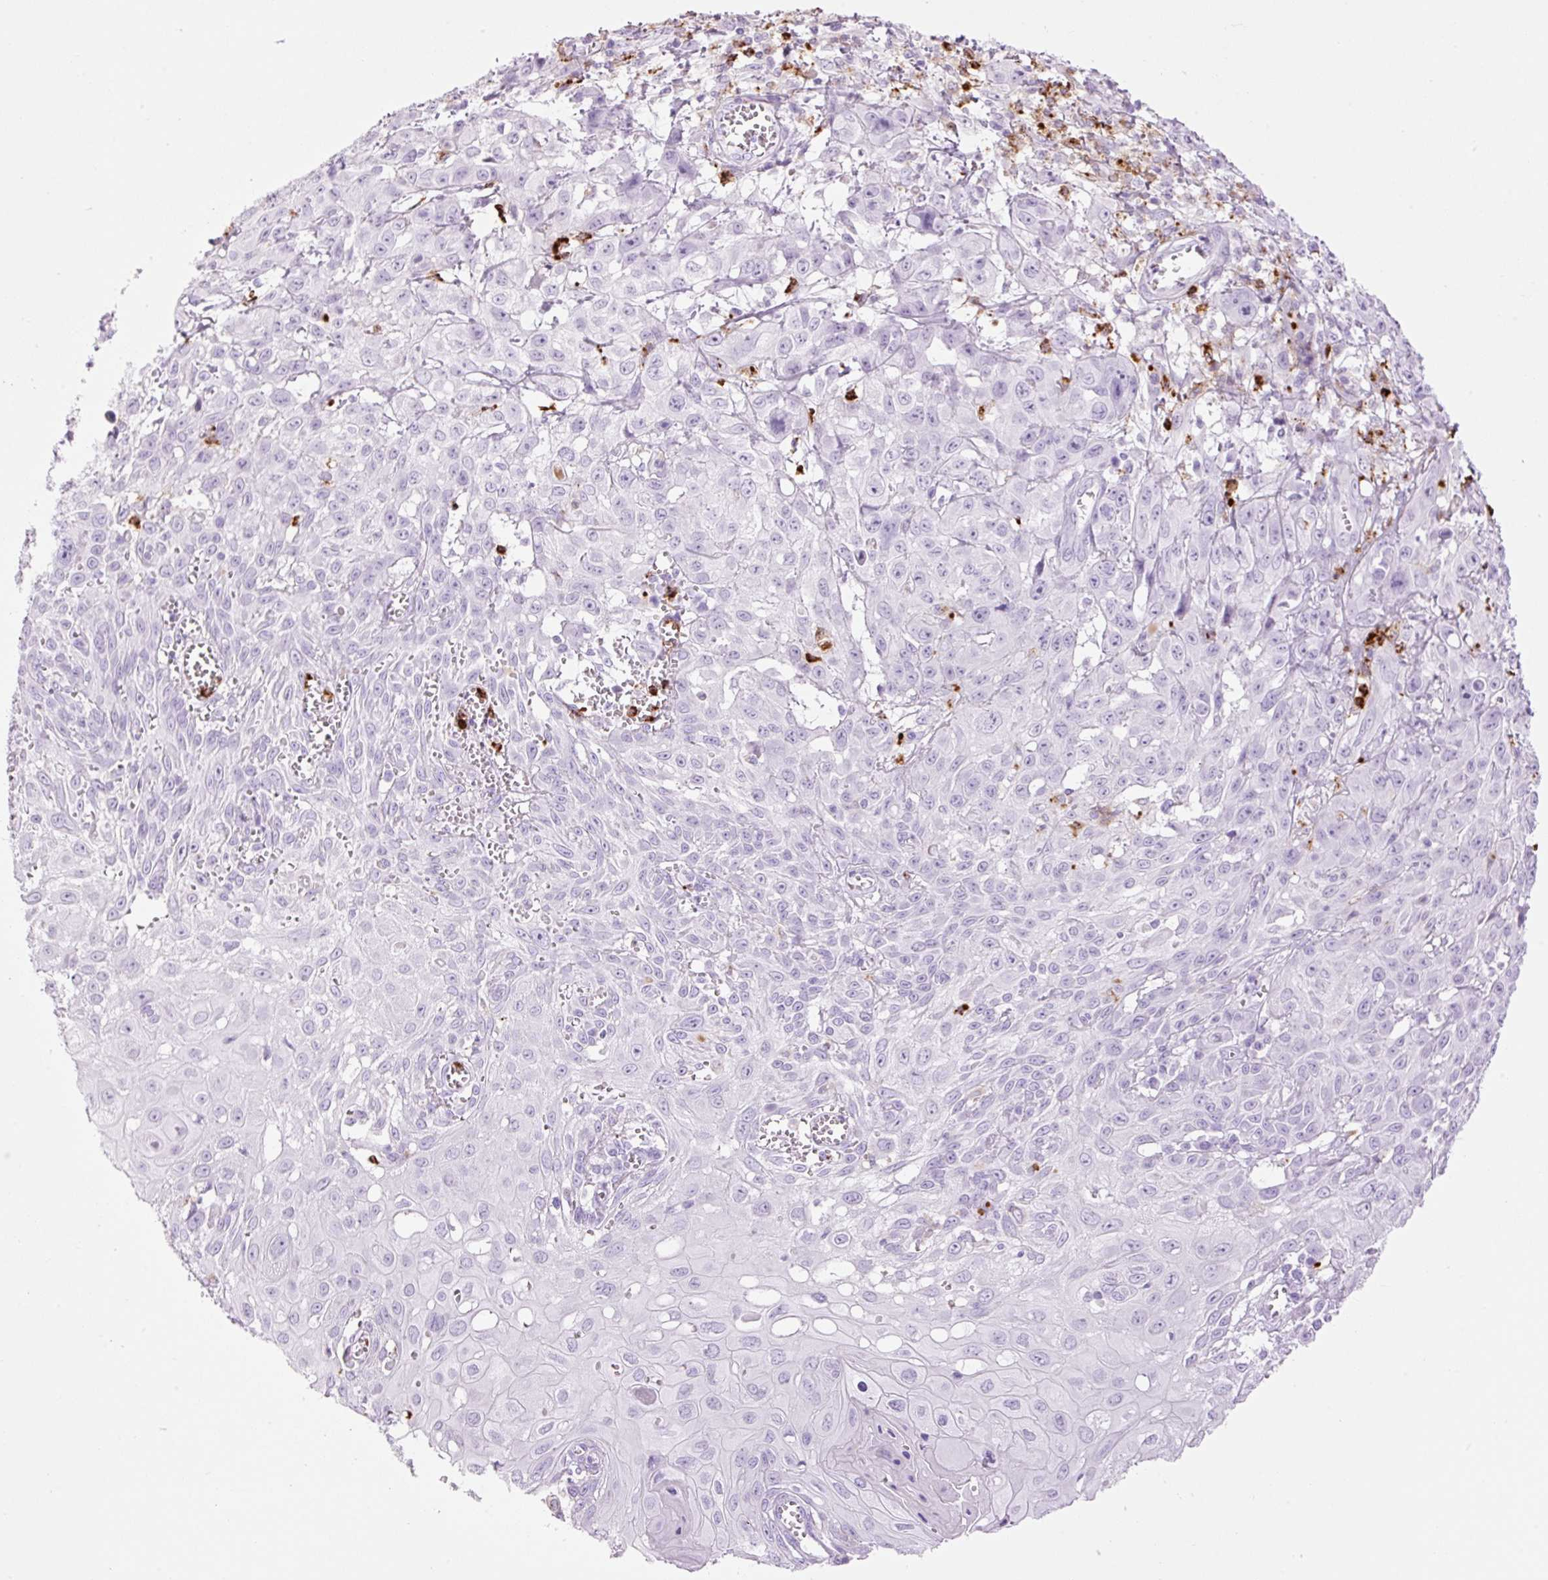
{"staining": {"intensity": "negative", "quantity": "none", "location": "none"}, "tissue": "skin cancer", "cell_type": "Tumor cells", "image_type": "cancer", "snomed": [{"axis": "morphology", "description": "Squamous cell carcinoma, NOS"}, {"axis": "topography", "description": "Skin"}, {"axis": "topography", "description": "Vulva"}], "caption": "Tumor cells show no significant staining in skin squamous cell carcinoma.", "gene": "LYZ", "patient": {"sex": "female", "age": 71}}